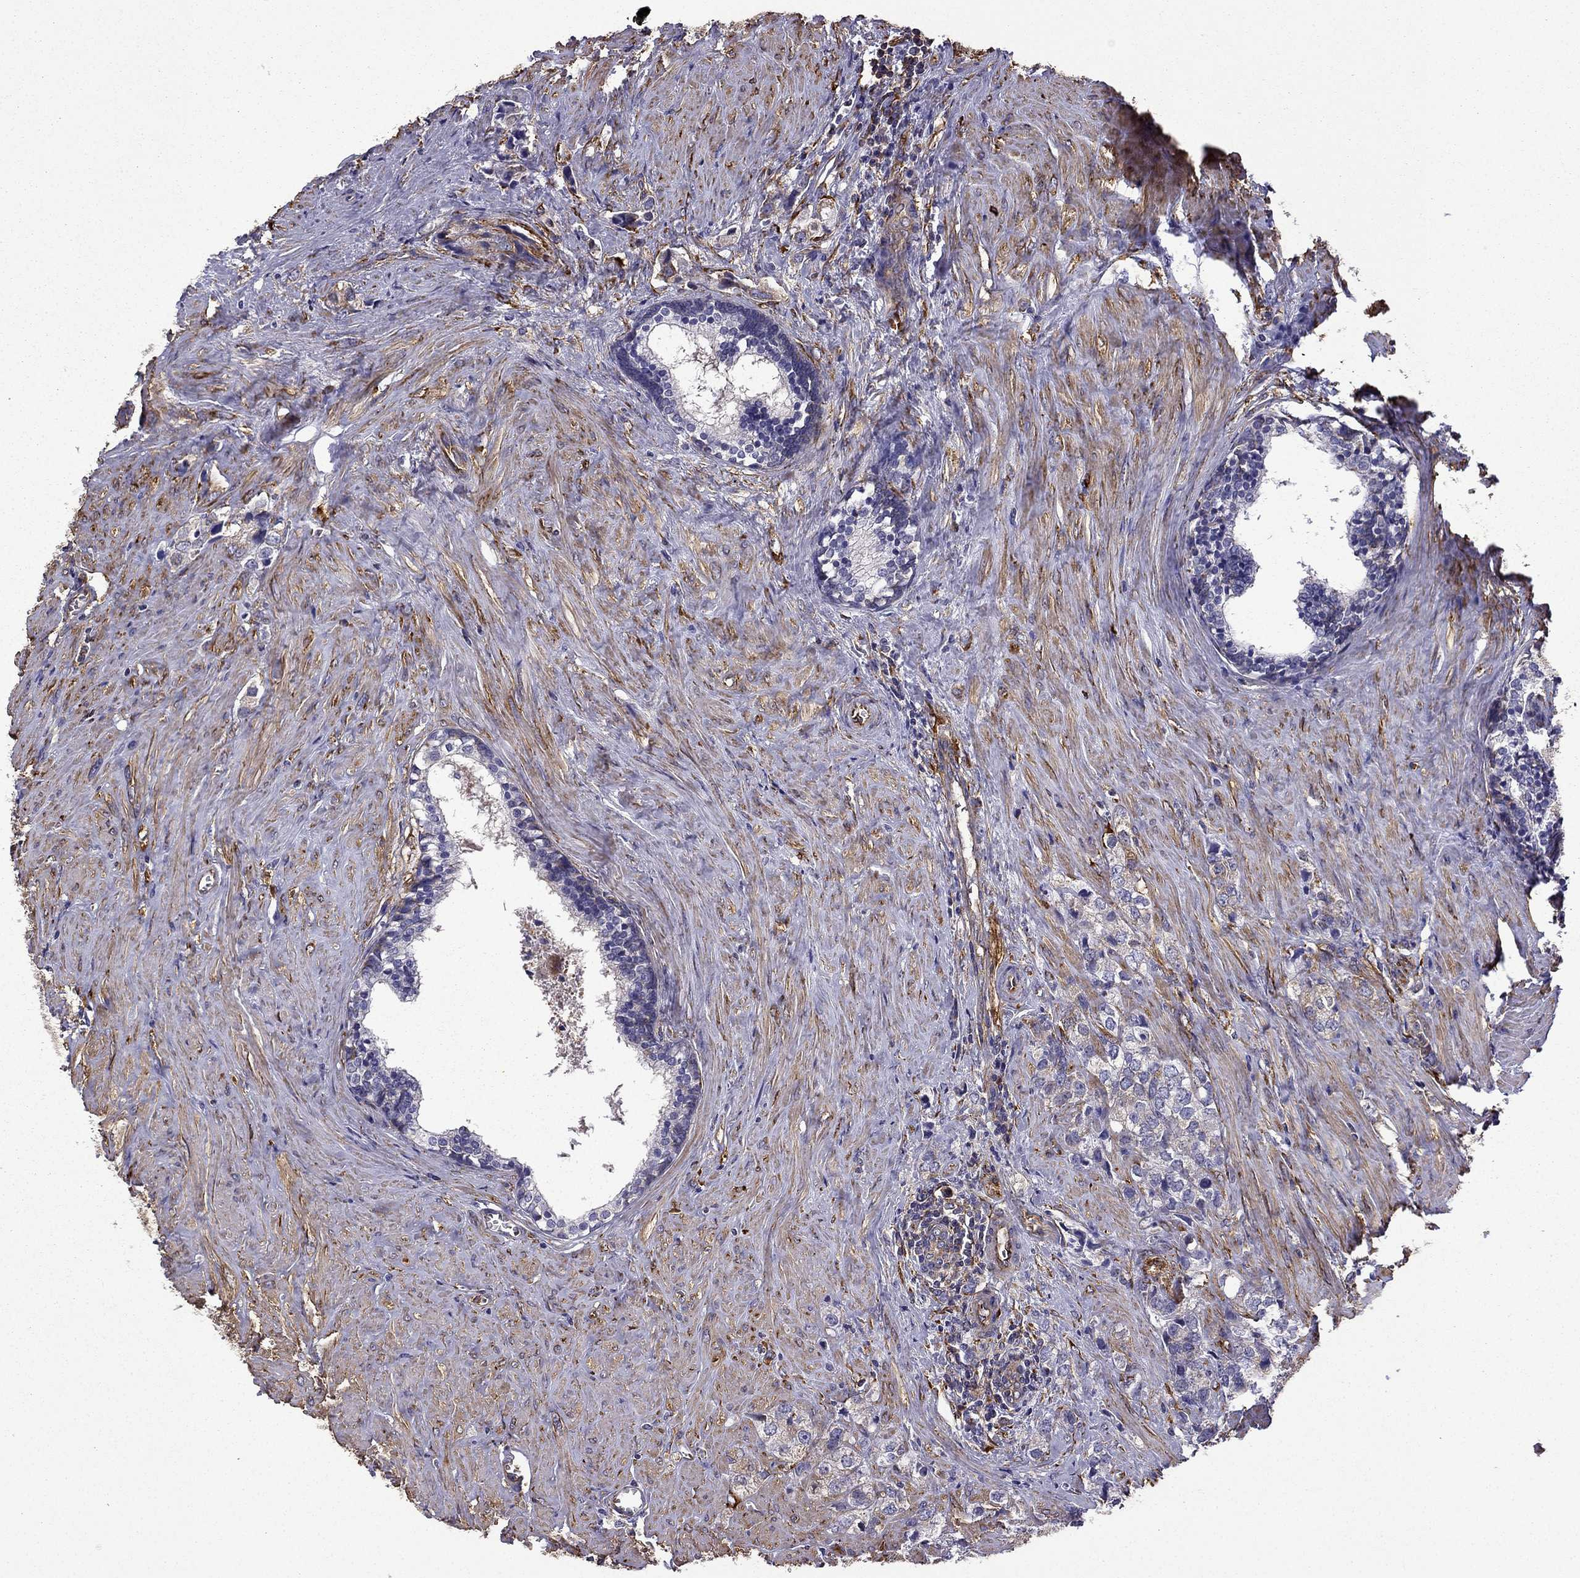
{"staining": {"intensity": "weak", "quantity": ">75%", "location": "cytoplasmic/membranous"}, "tissue": "prostate cancer", "cell_type": "Tumor cells", "image_type": "cancer", "snomed": [{"axis": "morphology", "description": "Adenocarcinoma, NOS"}, {"axis": "topography", "description": "Prostate and seminal vesicle, NOS"}], "caption": "High-power microscopy captured an IHC photomicrograph of prostate adenocarcinoma, revealing weak cytoplasmic/membranous positivity in about >75% of tumor cells.", "gene": "MAP4", "patient": {"sex": "male", "age": 63}}